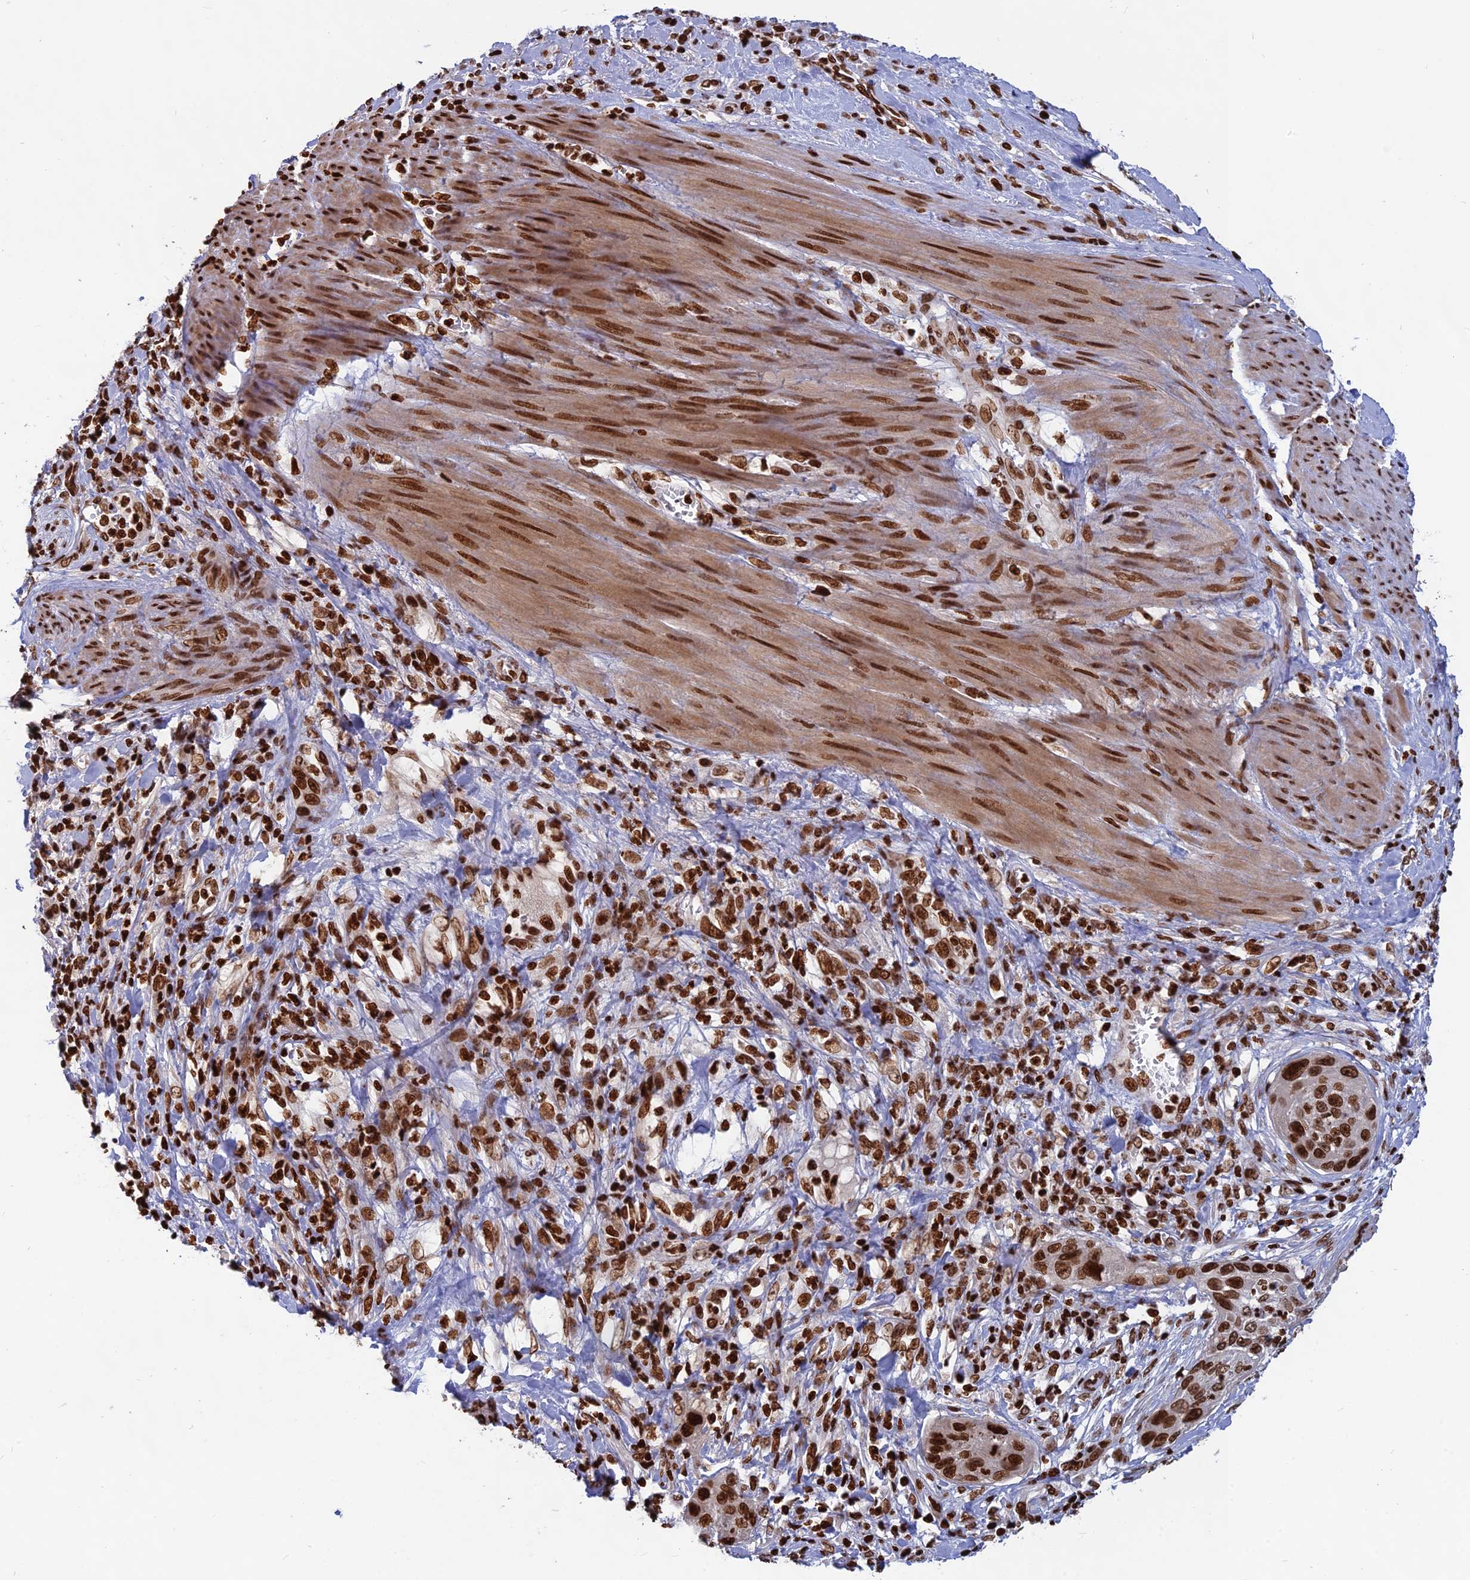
{"staining": {"intensity": "strong", "quantity": ">75%", "location": "nuclear"}, "tissue": "cervical cancer", "cell_type": "Tumor cells", "image_type": "cancer", "snomed": [{"axis": "morphology", "description": "Squamous cell carcinoma, NOS"}, {"axis": "topography", "description": "Cervix"}], "caption": "Human cervical cancer stained with a brown dye exhibits strong nuclear positive expression in approximately >75% of tumor cells.", "gene": "TET2", "patient": {"sex": "female", "age": 42}}